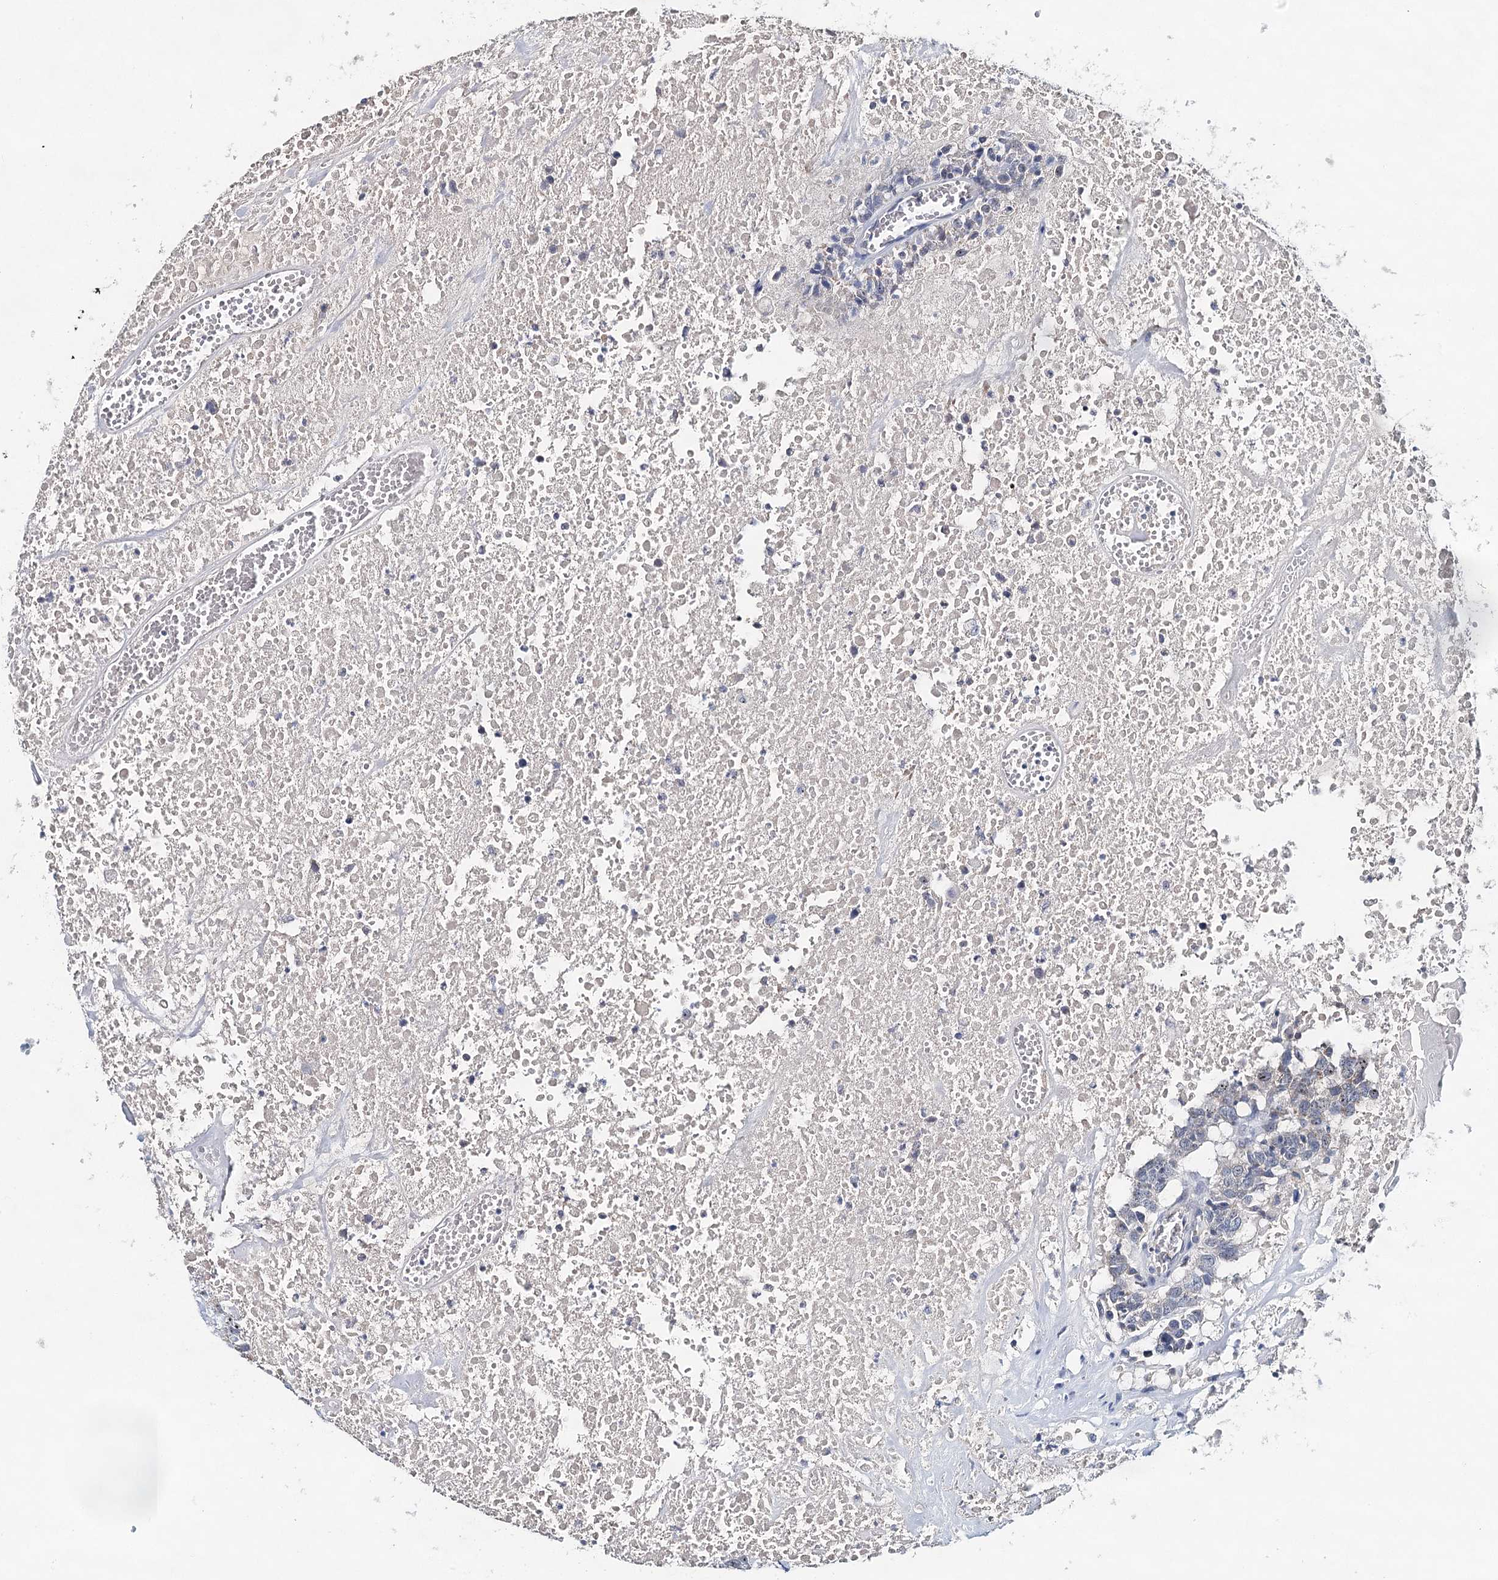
{"staining": {"intensity": "negative", "quantity": "none", "location": "none"}, "tissue": "head and neck cancer", "cell_type": "Tumor cells", "image_type": "cancer", "snomed": [{"axis": "morphology", "description": "Squamous cell carcinoma, NOS"}, {"axis": "topography", "description": "Head-Neck"}], "caption": "DAB immunohistochemical staining of human squamous cell carcinoma (head and neck) shows no significant staining in tumor cells.", "gene": "RBM43", "patient": {"sex": "male", "age": 66}}